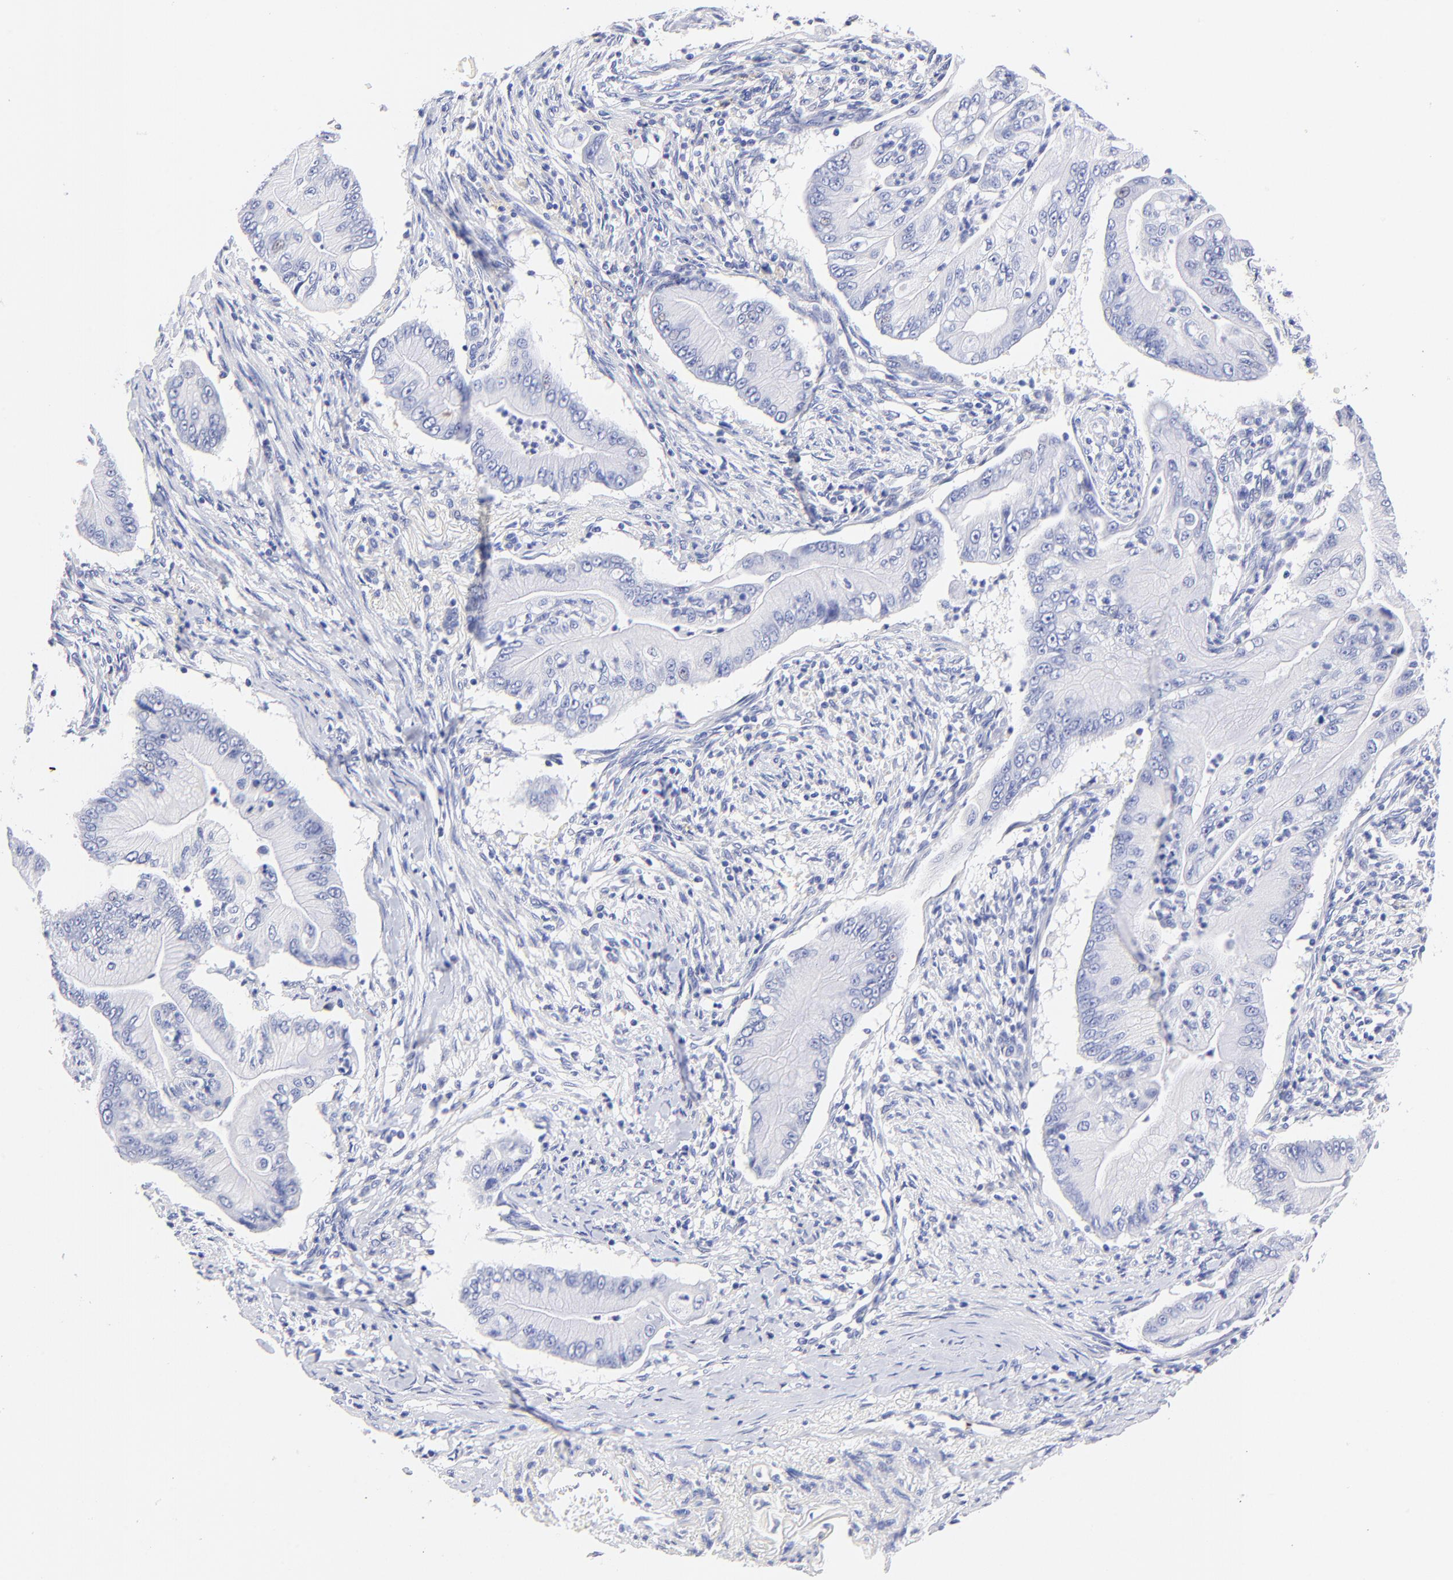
{"staining": {"intensity": "negative", "quantity": "none", "location": "none"}, "tissue": "pancreatic cancer", "cell_type": "Tumor cells", "image_type": "cancer", "snomed": [{"axis": "morphology", "description": "Adenocarcinoma, NOS"}, {"axis": "topography", "description": "Pancreas"}], "caption": "Adenocarcinoma (pancreatic) stained for a protein using immunohistochemistry reveals no positivity tumor cells.", "gene": "HORMAD2", "patient": {"sex": "male", "age": 62}}